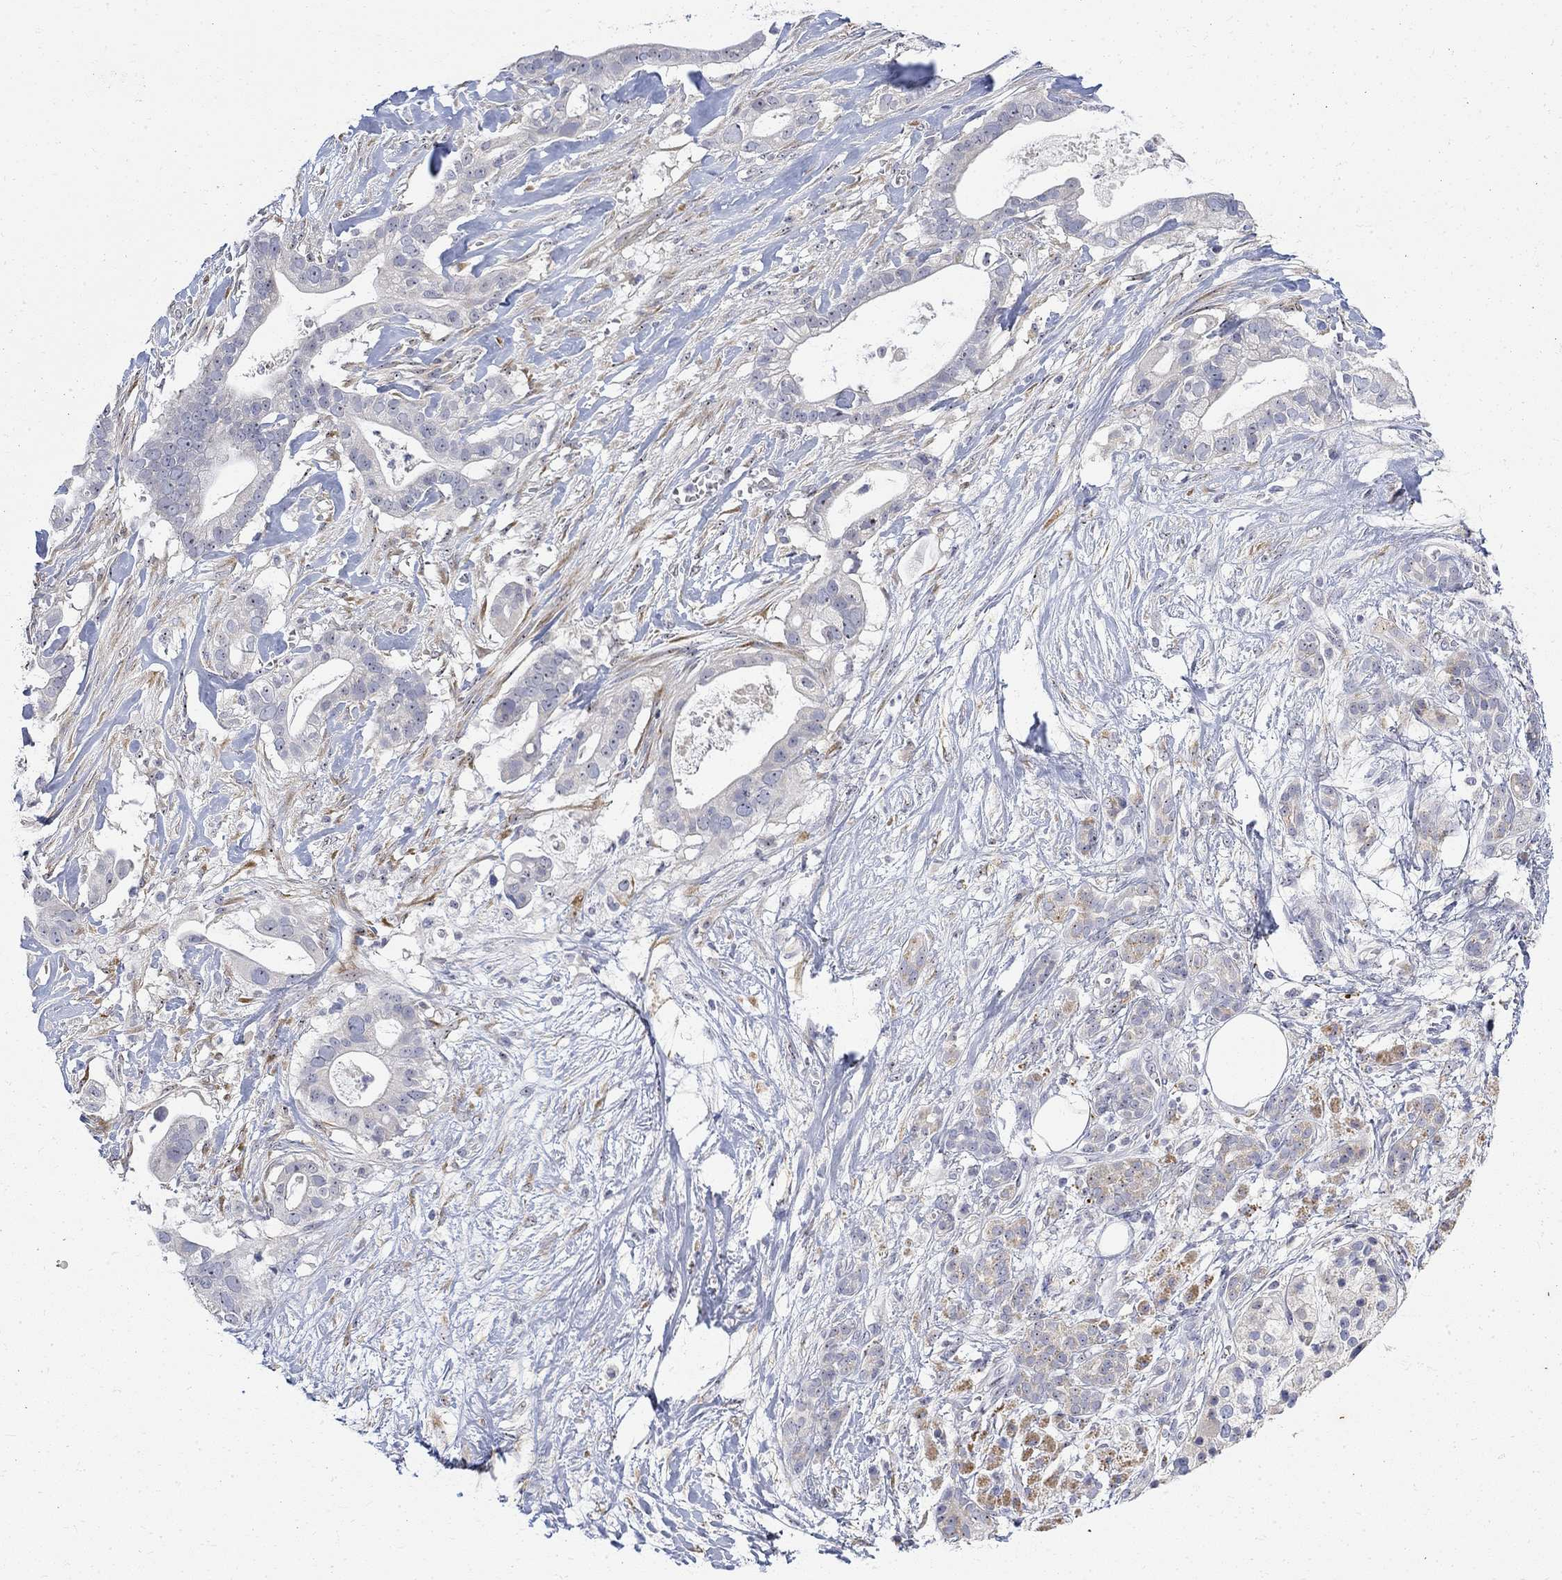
{"staining": {"intensity": "negative", "quantity": "none", "location": "none"}, "tissue": "pancreatic cancer", "cell_type": "Tumor cells", "image_type": "cancer", "snomed": [{"axis": "morphology", "description": "Adenocarcinoma, NOS"}, {"axis": "topography", "description": "Pancreas"}], "caption": "IHC of pancreatic cancer (adenocarcinoma) shows no expression in tumor cells.", "gene": "FNDC5", "patient": {"sex": "male", "age": 61}}